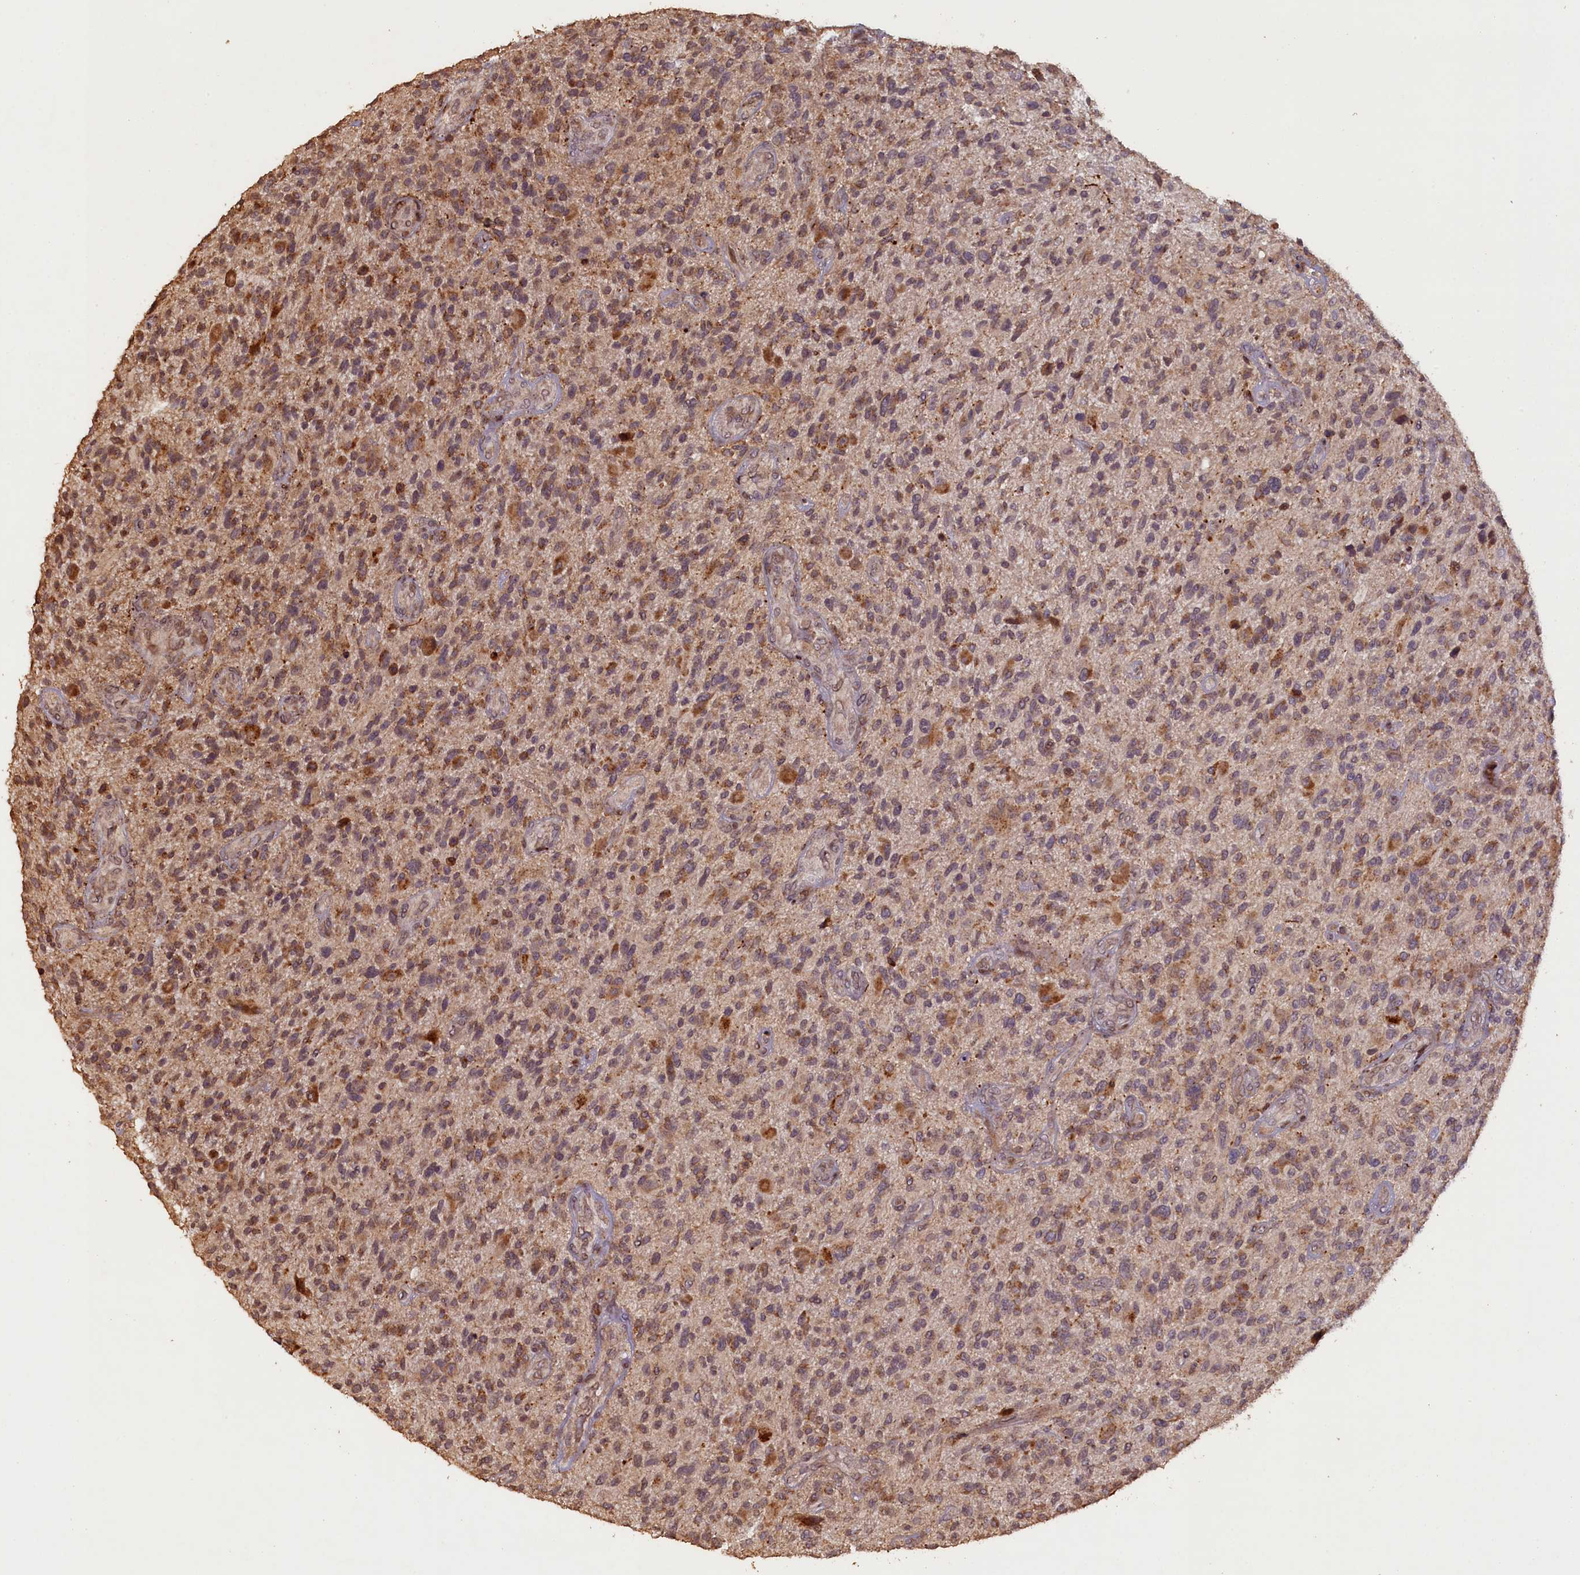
{"staining": {"intensity": "moderate", "quantity": "25%-75%", "location": "cytoplasmic/membranous"}, "tissue": "glioma", "cell_type": "Tumor cells", "image_type": "cancer", "snomed": [{"axis": "morphology", "description": "Glioma, malignant, High grade"}, {"axis": "topography", "description": "Brain"}], "caption": "IHC (DAB) staining of human malignant glioma (high-grade) exhibits moderate cytoplasmic/membranous protein expression in about 25%-75% of tumor cells. (Brightfield microscopy of DAB IHC at high magnification).", "gene": "SLC38A7", "patient": {"sex": "male", "age": 47}}